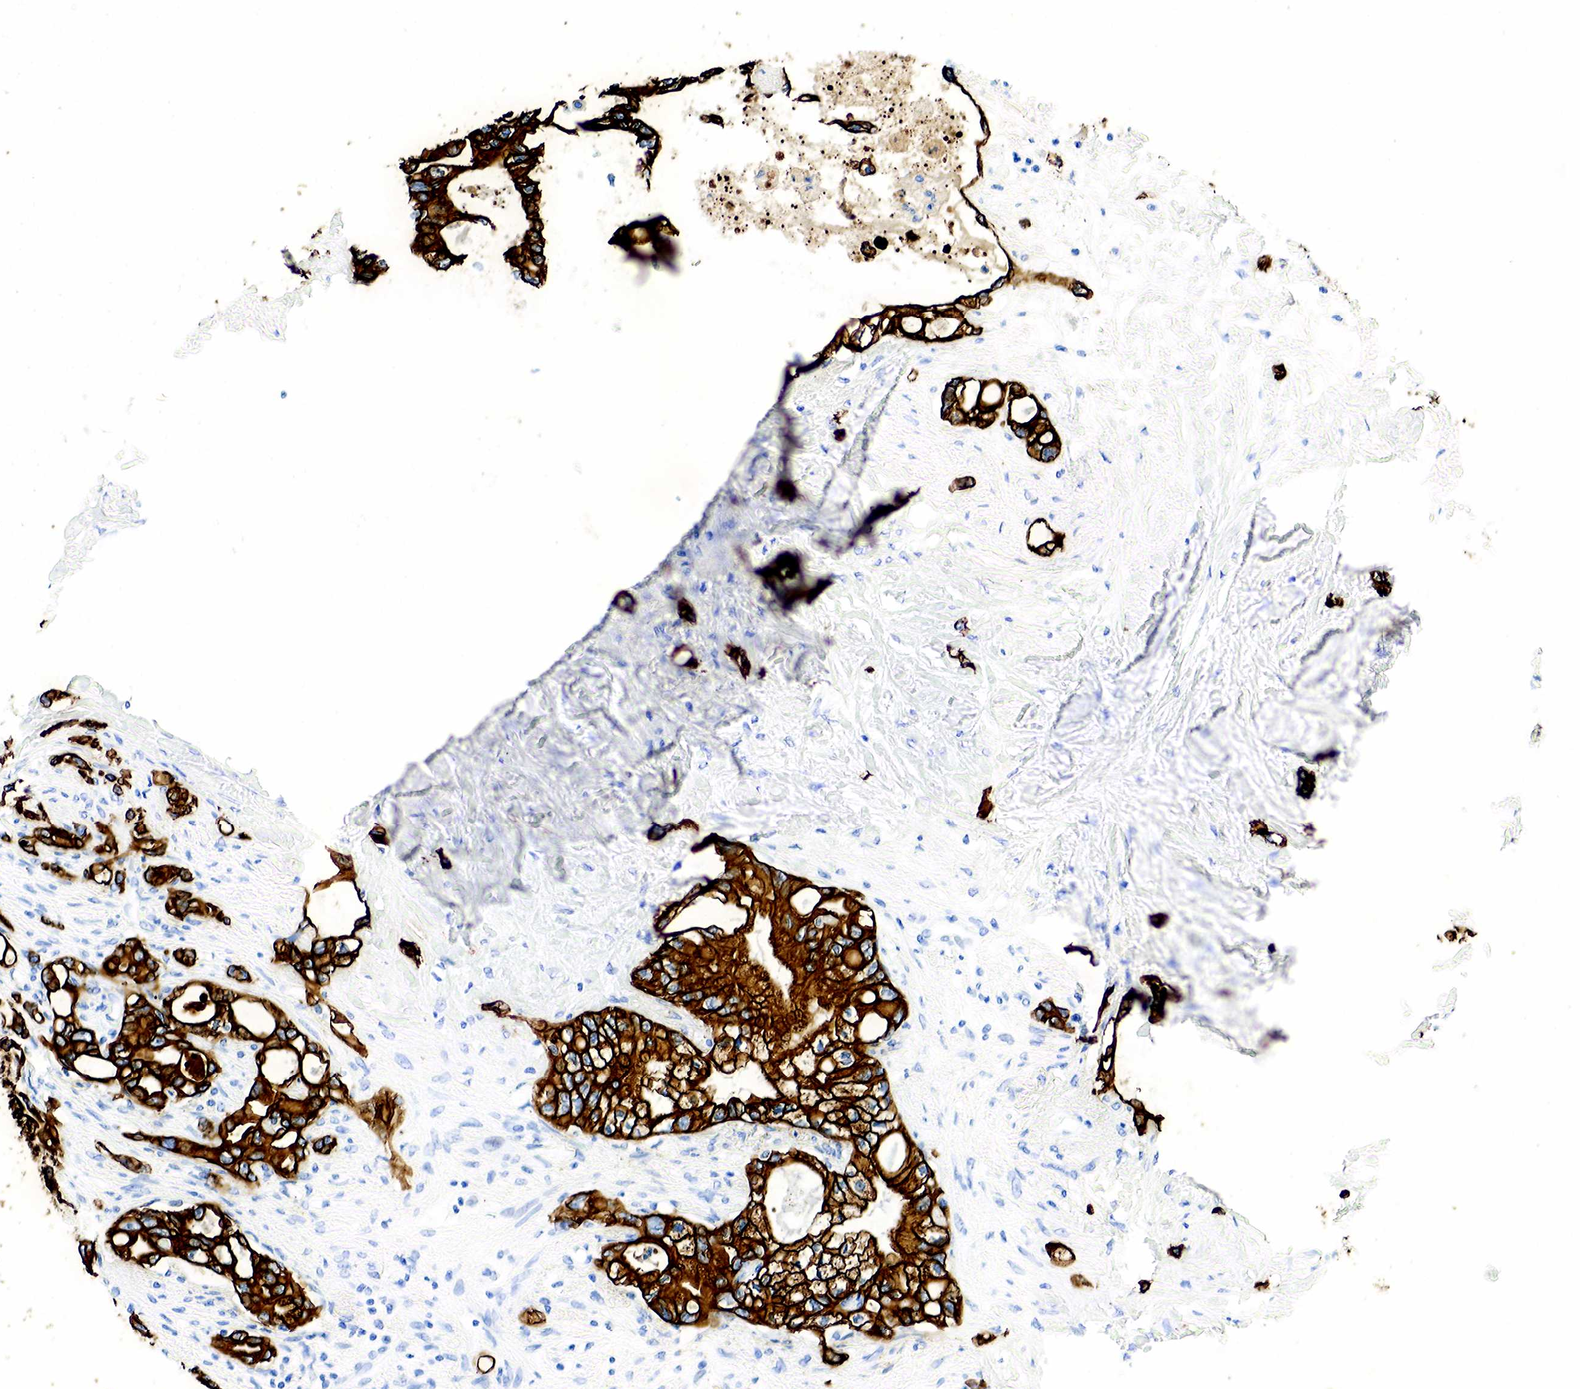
{"staining": {"intensity": "strong", "quantity": ">75%", "location": "cytoplasmic/membranous"}, "tissue": "pancreatic cancer", "cell_type": "Tumor cells", "image_type": "cancer", "snomed": [{"axis": "morphology", "description": "Adenocarcinoma, NOS"}, {"axis": "topography", "description": "Pancreas"}], "caption": "Immunohistochemistry (IHC) (DAB) staining of adenocarcinoma (pancreatic) displays strong cytoplasmic/membranous protein staining in about >75% of tumor cells.", "gene": "KRT7", "patient": {"sex": "female", "age": 70}}